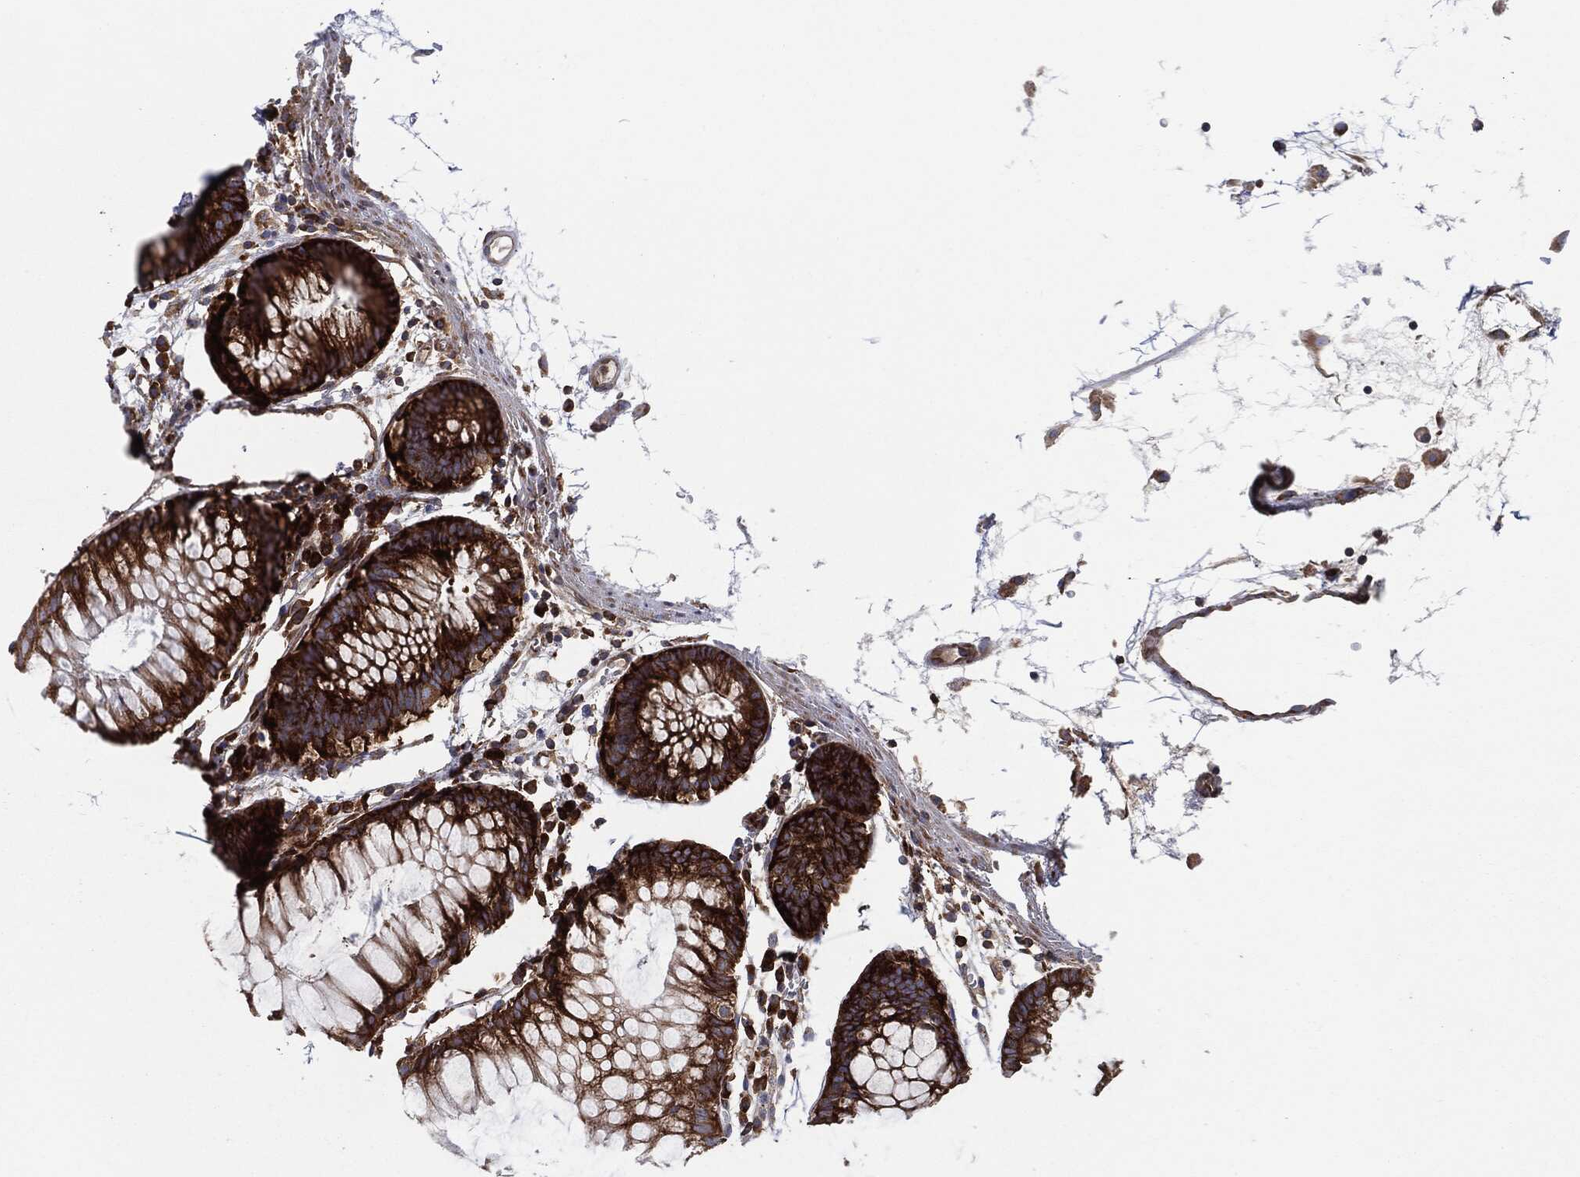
{"staining": {"intensity": "negative", "quantity": "none", "location": "none"}, "tissue": "colon", "cell_type": "Endothelial cells", "image_type": "normal", "snomed": [{"axis": "morphology", "description": "Normal tissue, NOS"}, {"axis": "morphology", "description": "Adenocarcinoma, NOS"}, {"axis": "topography", "description": "Colon"}], "caption": "Colon stained for a protein using immunohistochemistry (IHC) displays no expression endothelial cells.", "gene": "EIF2S2", "patient": {"sex": "male", "age": 65}}